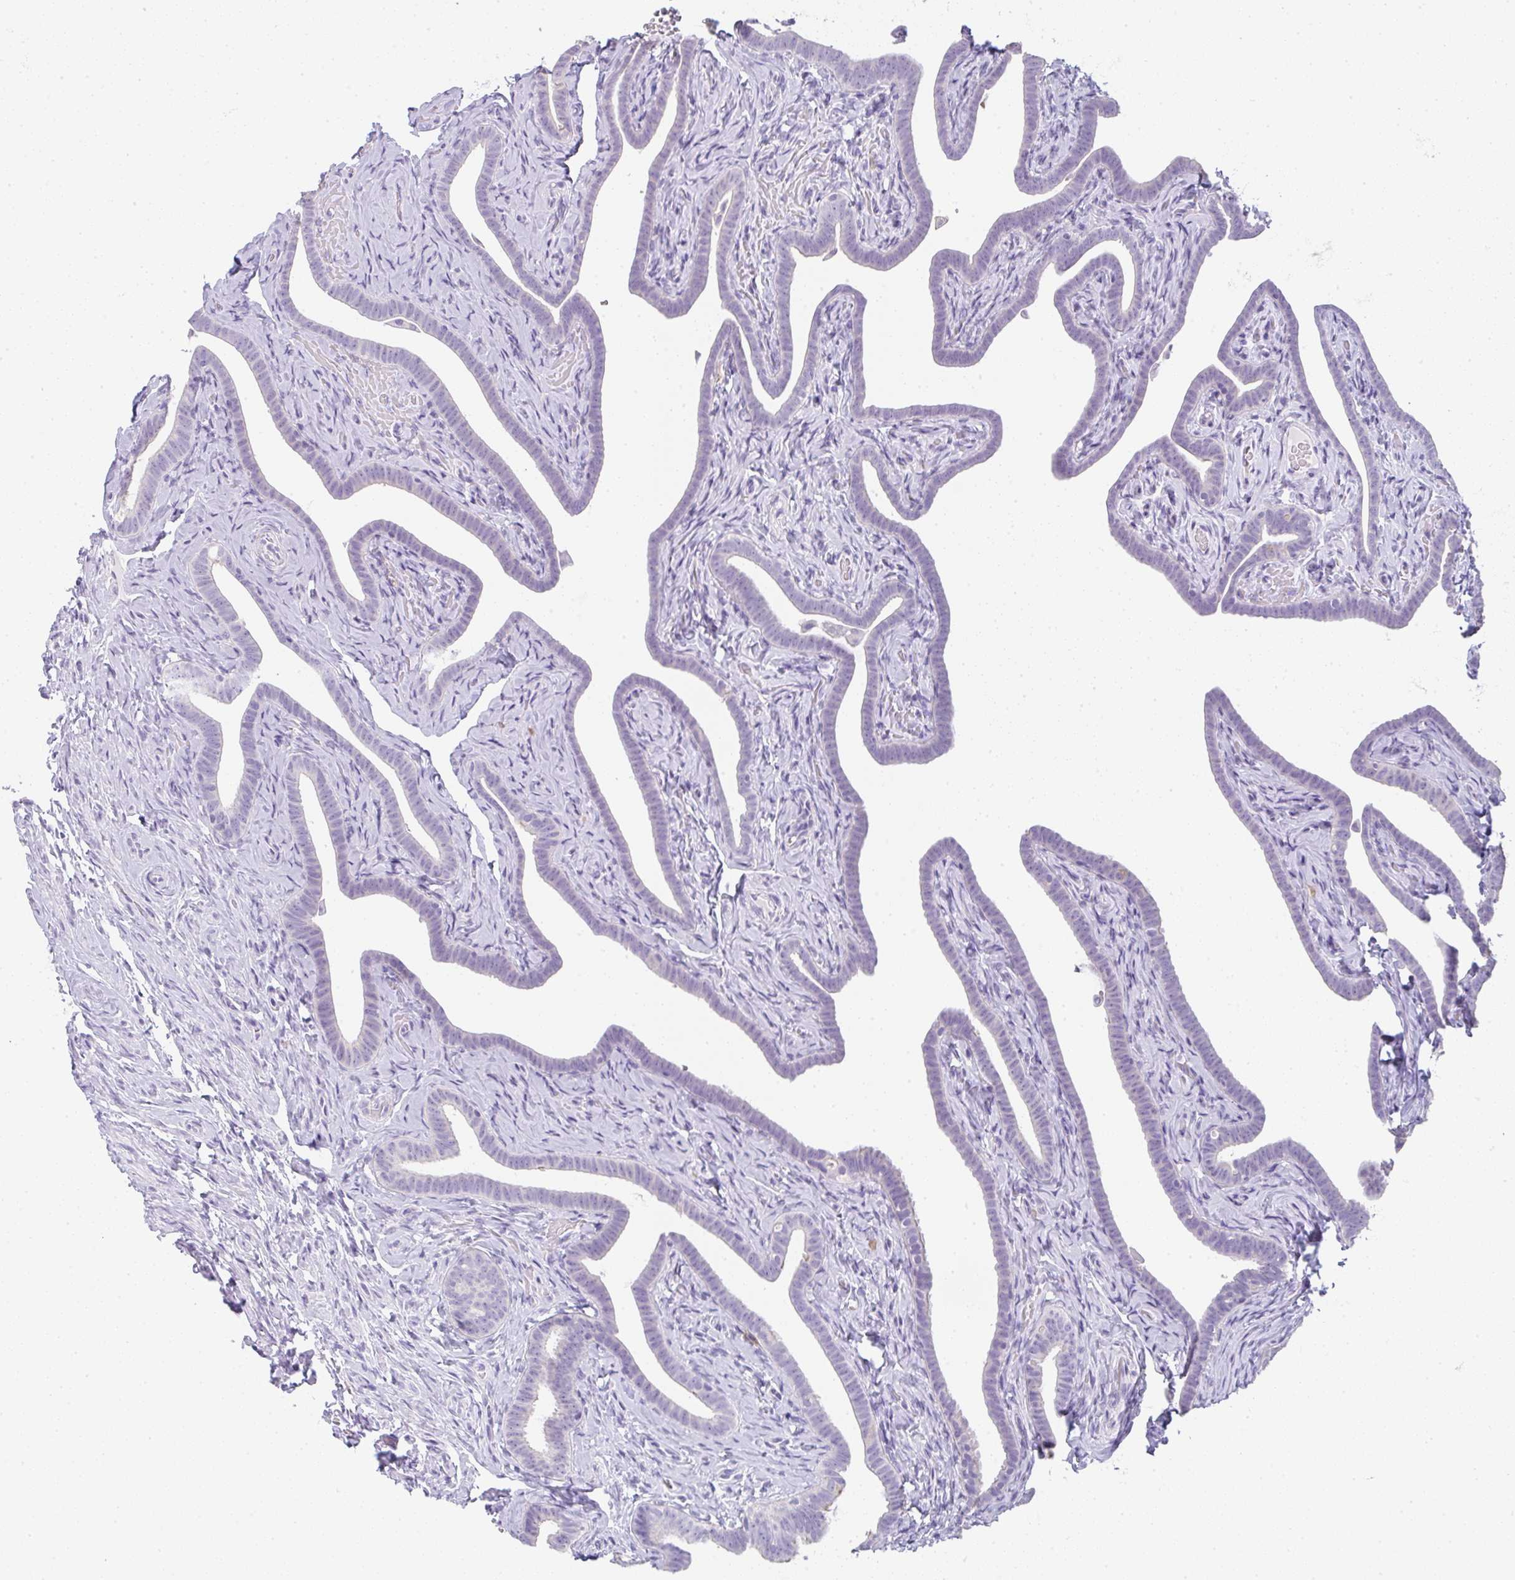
{"staining": {"intensity": "weak", "quantity": "<25%", "location": "cytoplasmic/membranous"}, "tissue": "fallopian tube", "cell_type": "Glandular cells", "image_type": "normal", "snomed": [{"axis": "morphology", "description": "Normal tissue, NOS"}, {"axis": "topography", "description": "Fallopian tube"}], "caption": "IHC micrograph of unremarkable fallopian tube stained for a protein (brown), which displays no positivity in glandular cells. (Brightfield microscopy of DAB IHC at high magnification).", "gene": "LPAR4", "patient": {"sex": "female", "age": 69}}